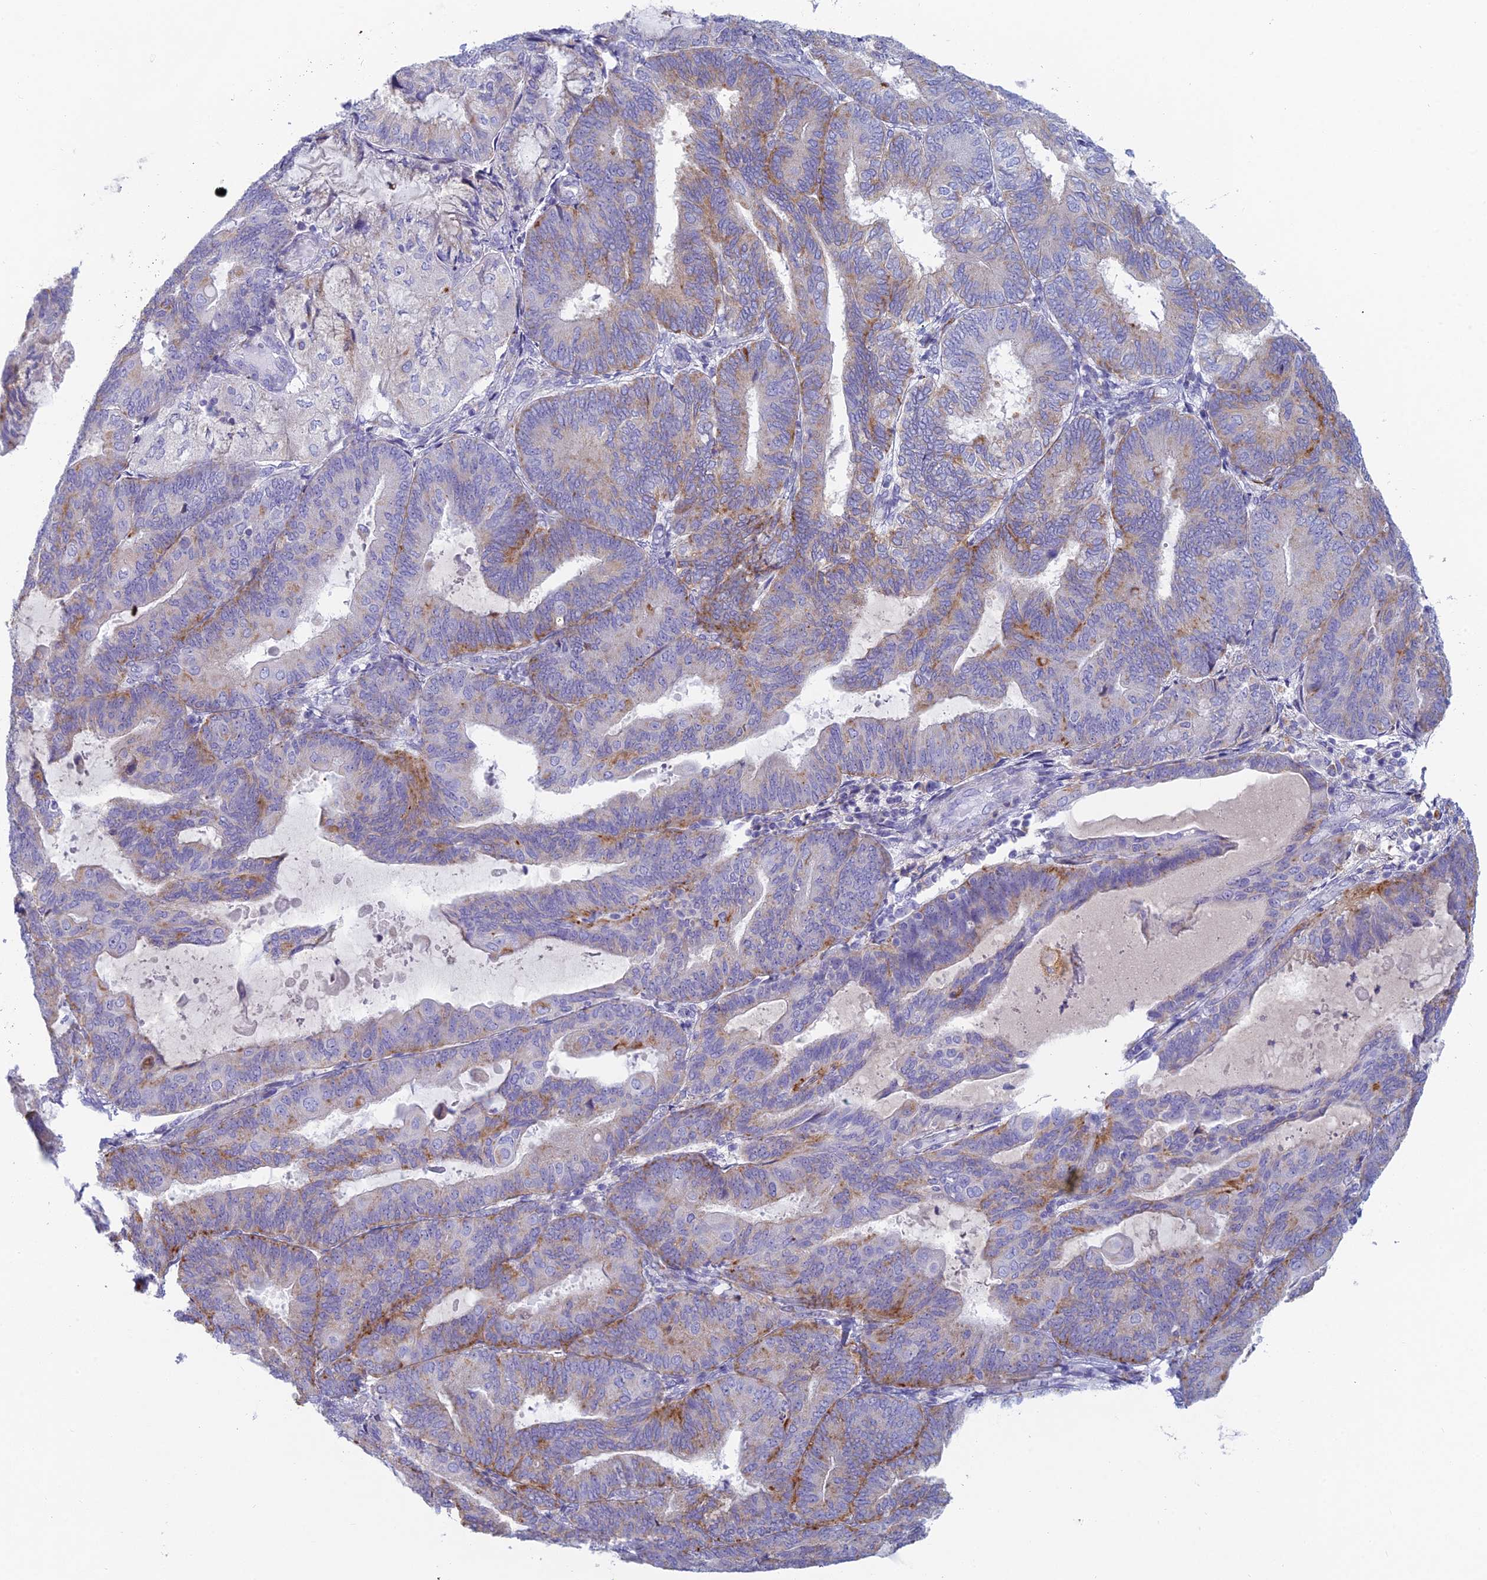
{"staining": {"intensity": "moderate", "quantity": "<25%", "location": "cytoplasmic/membranous"}, "tissue": "endometrial cancer", "cell_type": "Tumor cells", "image_type": "cancer", "snomed": [{"axis": "morphology", "description": "Adenocarcinoma, NOS"}, {"axis": "topography", "description": "Endometrium"}], "caption": "Endometrial cancer (adenocarcinoma) stained for a protein (brown) demonstrates moderate cytoplasmic/membranous positive staining in about <25% of tumor cells.", "gene": "FERD3L", "patient": {"sex": "female", "age": 81}}